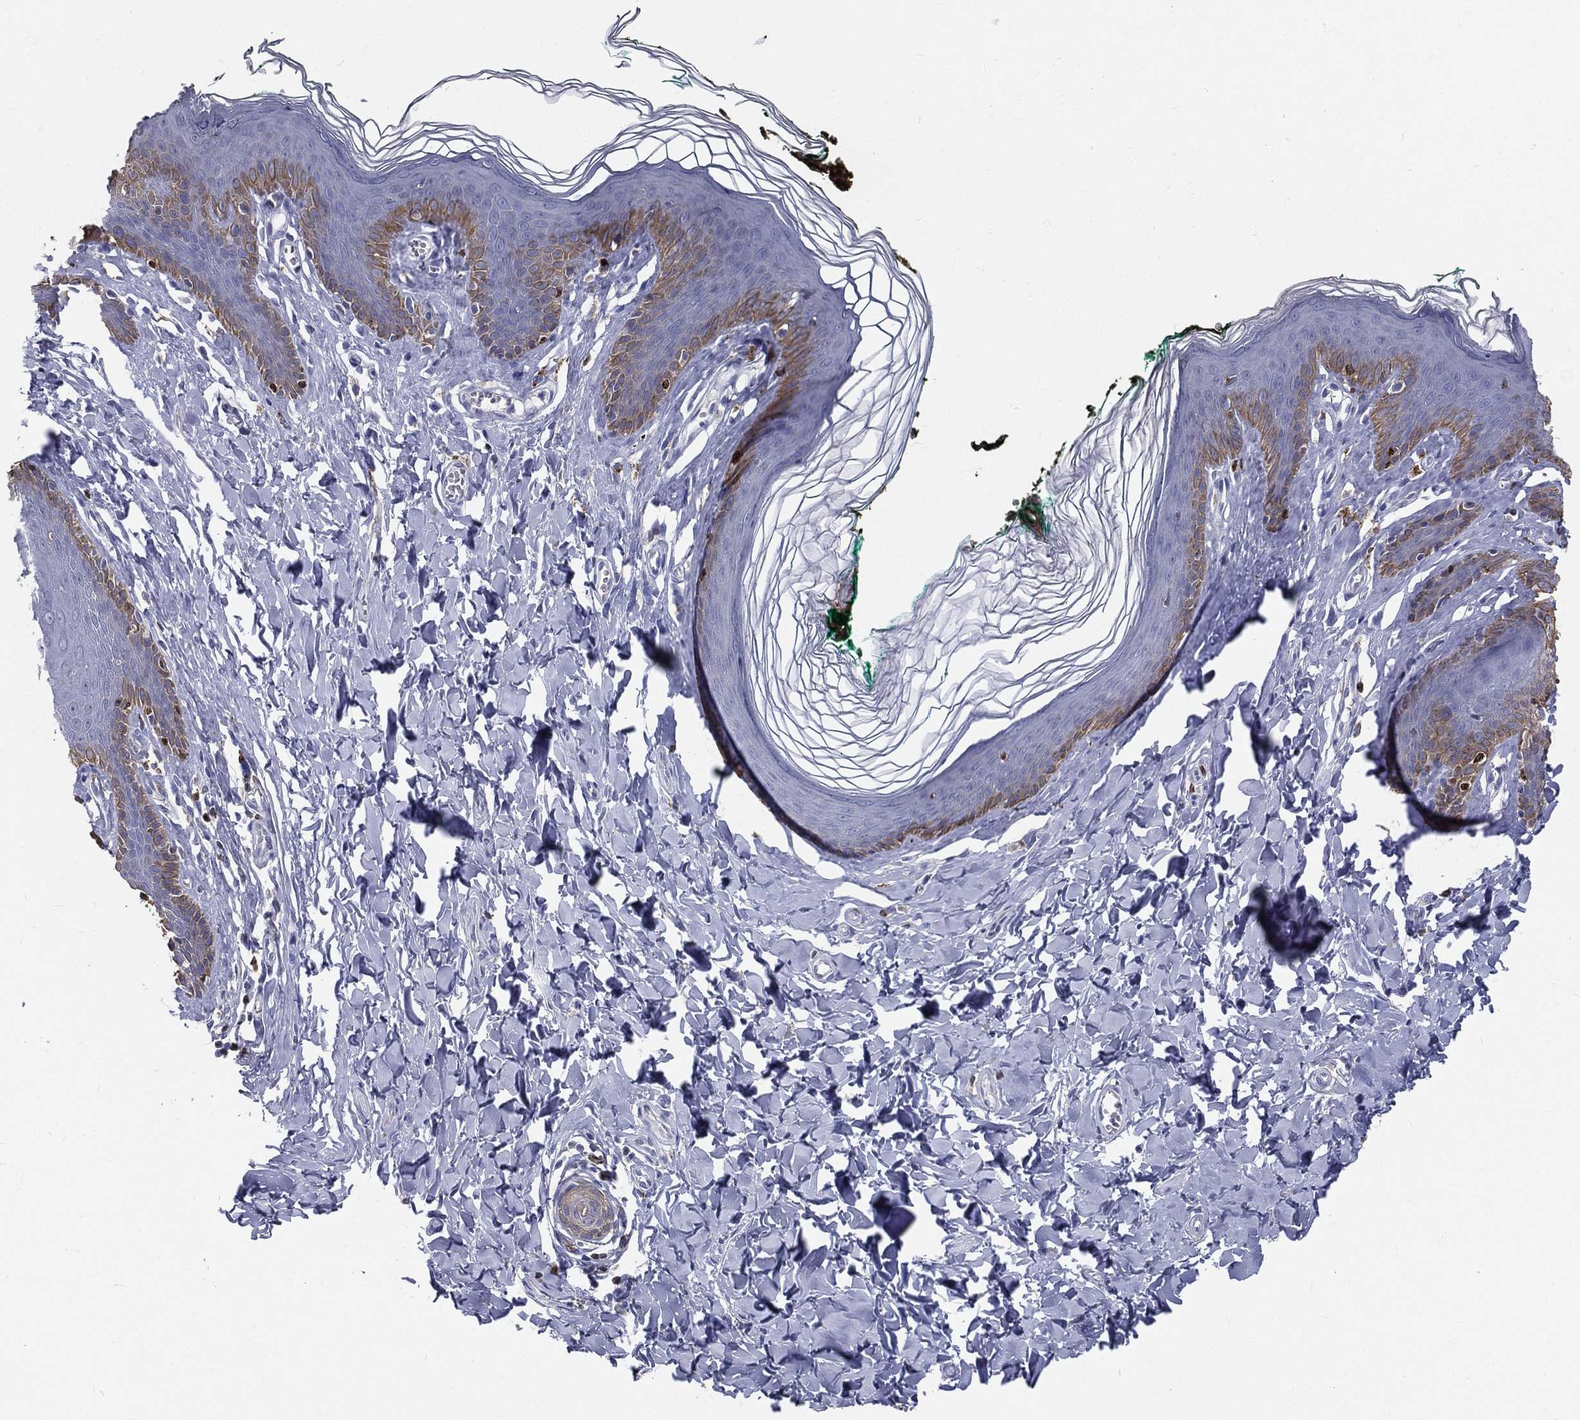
{"staining": {"intensity": "moderate", "quantity": "<25%", "location": "cytoplasmic/membranous"}, "tissue": "skin", "cell_type": "Epidermal cells", "image_type": "normal", "snomed": [{"axis": "morphology", "description": "Normal tissue, NOS"}, {"axis": "topography", "description": "Vulva"}], "caption": "Moderate cytoplasmic/membranous positivity is seen in approximately <25% of epidermal cells in unremarkable skin. (DAB (3,3'-diaminobenzidine) IHC with brightfield microscopy, high magnification).", "gene": "CTSW", "patient": {"sex": "female", "age": 66}}